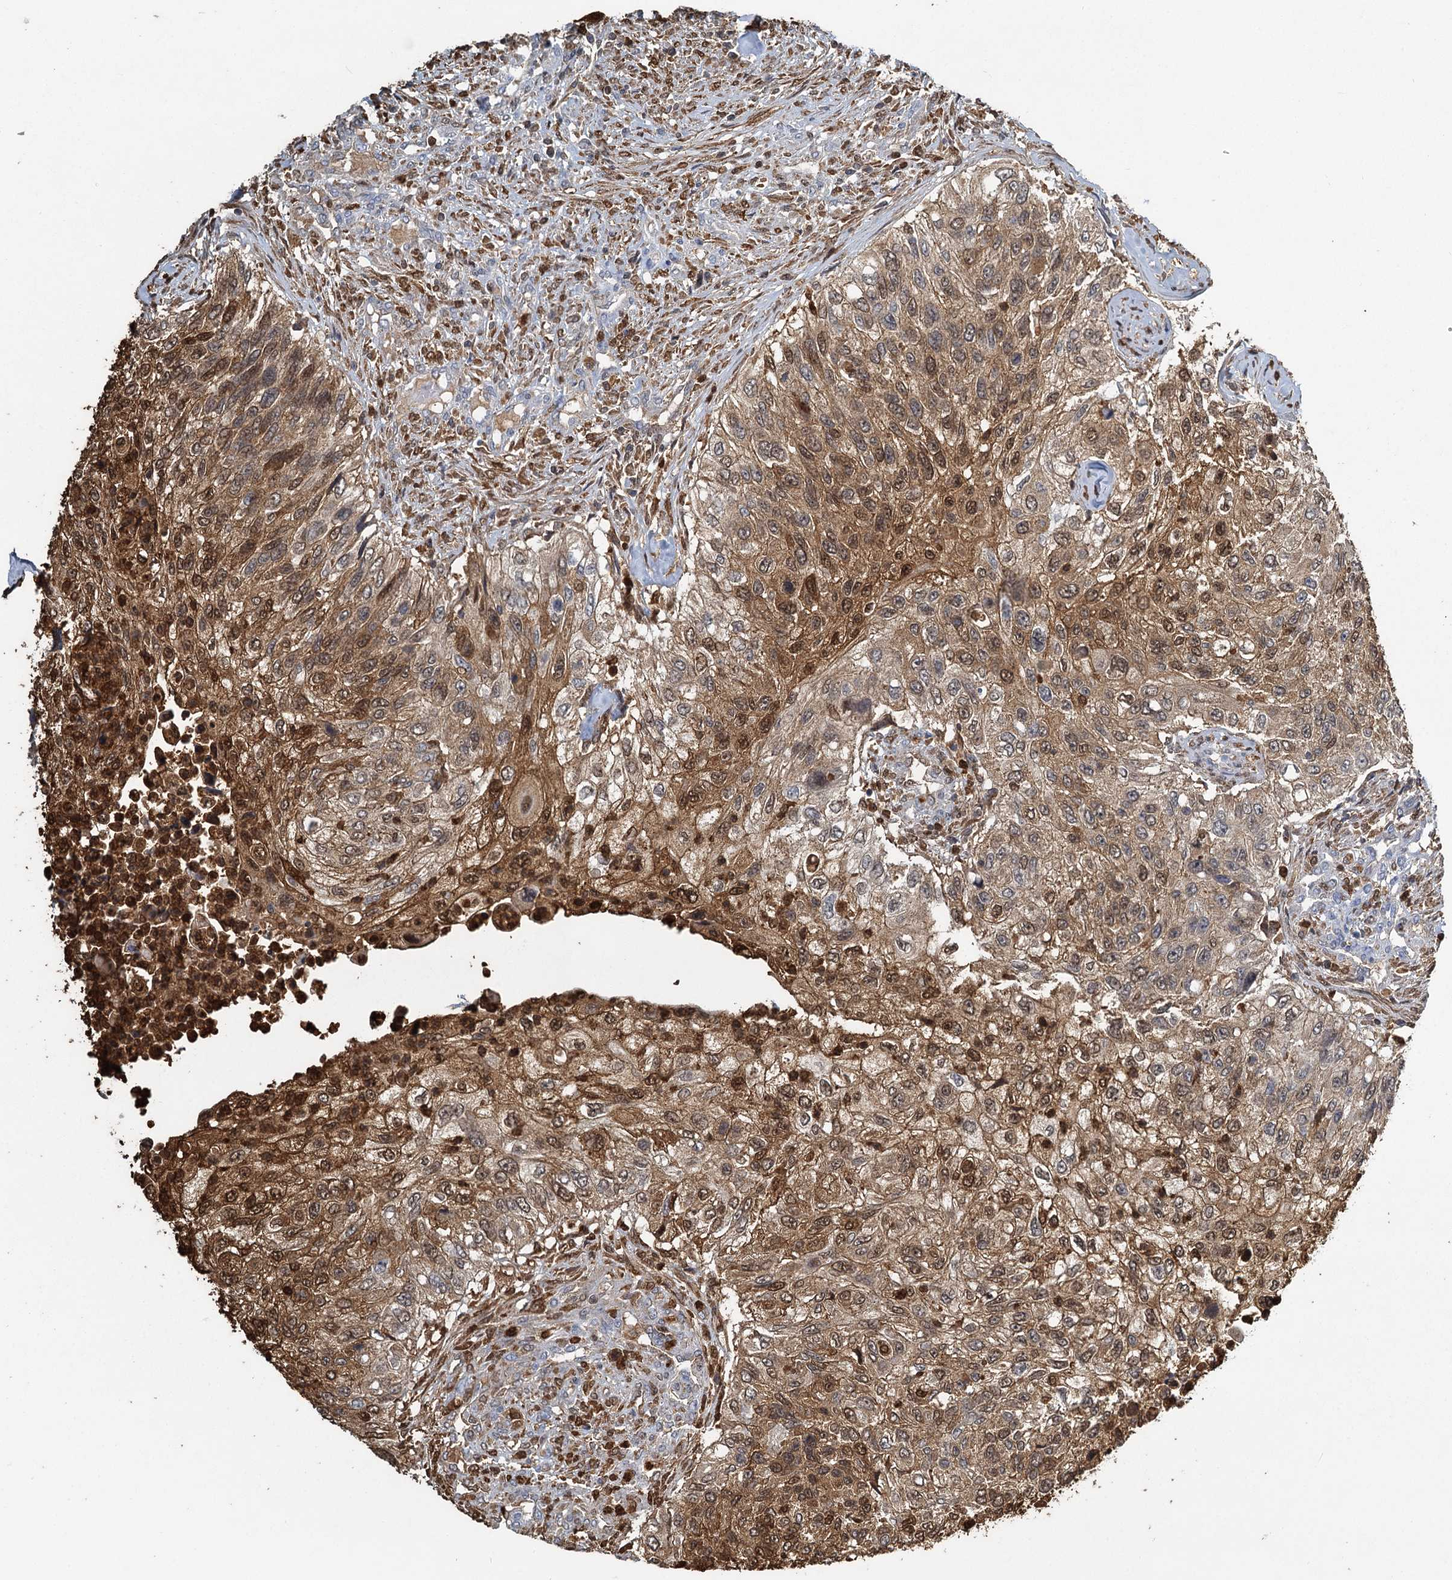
{"staining": {"intensity": "moderate", "quantity": ">75%", "location": "cytoplasmic/membranous,nuclear"}, "tissue": "urothelial cancer", "cell_type": "Tumor cells", "image_type": "cancer", "snomed": [{"axis": "morphology", "description": "Urothelial carcinoma, High grade"}, {"axis": "topography", "description": "Urinary bladder"}], "caption": "High-grade urothelial carcinoma tissue demonstrates moderate cytoplasmic/membranous and nuclear positivity in about >75% of tumor cells (brown staining indicates protein expression, while blue staining denotes nuclei).", "gene": "S100A6", "patient": {"sex": "female", "age": 60}}